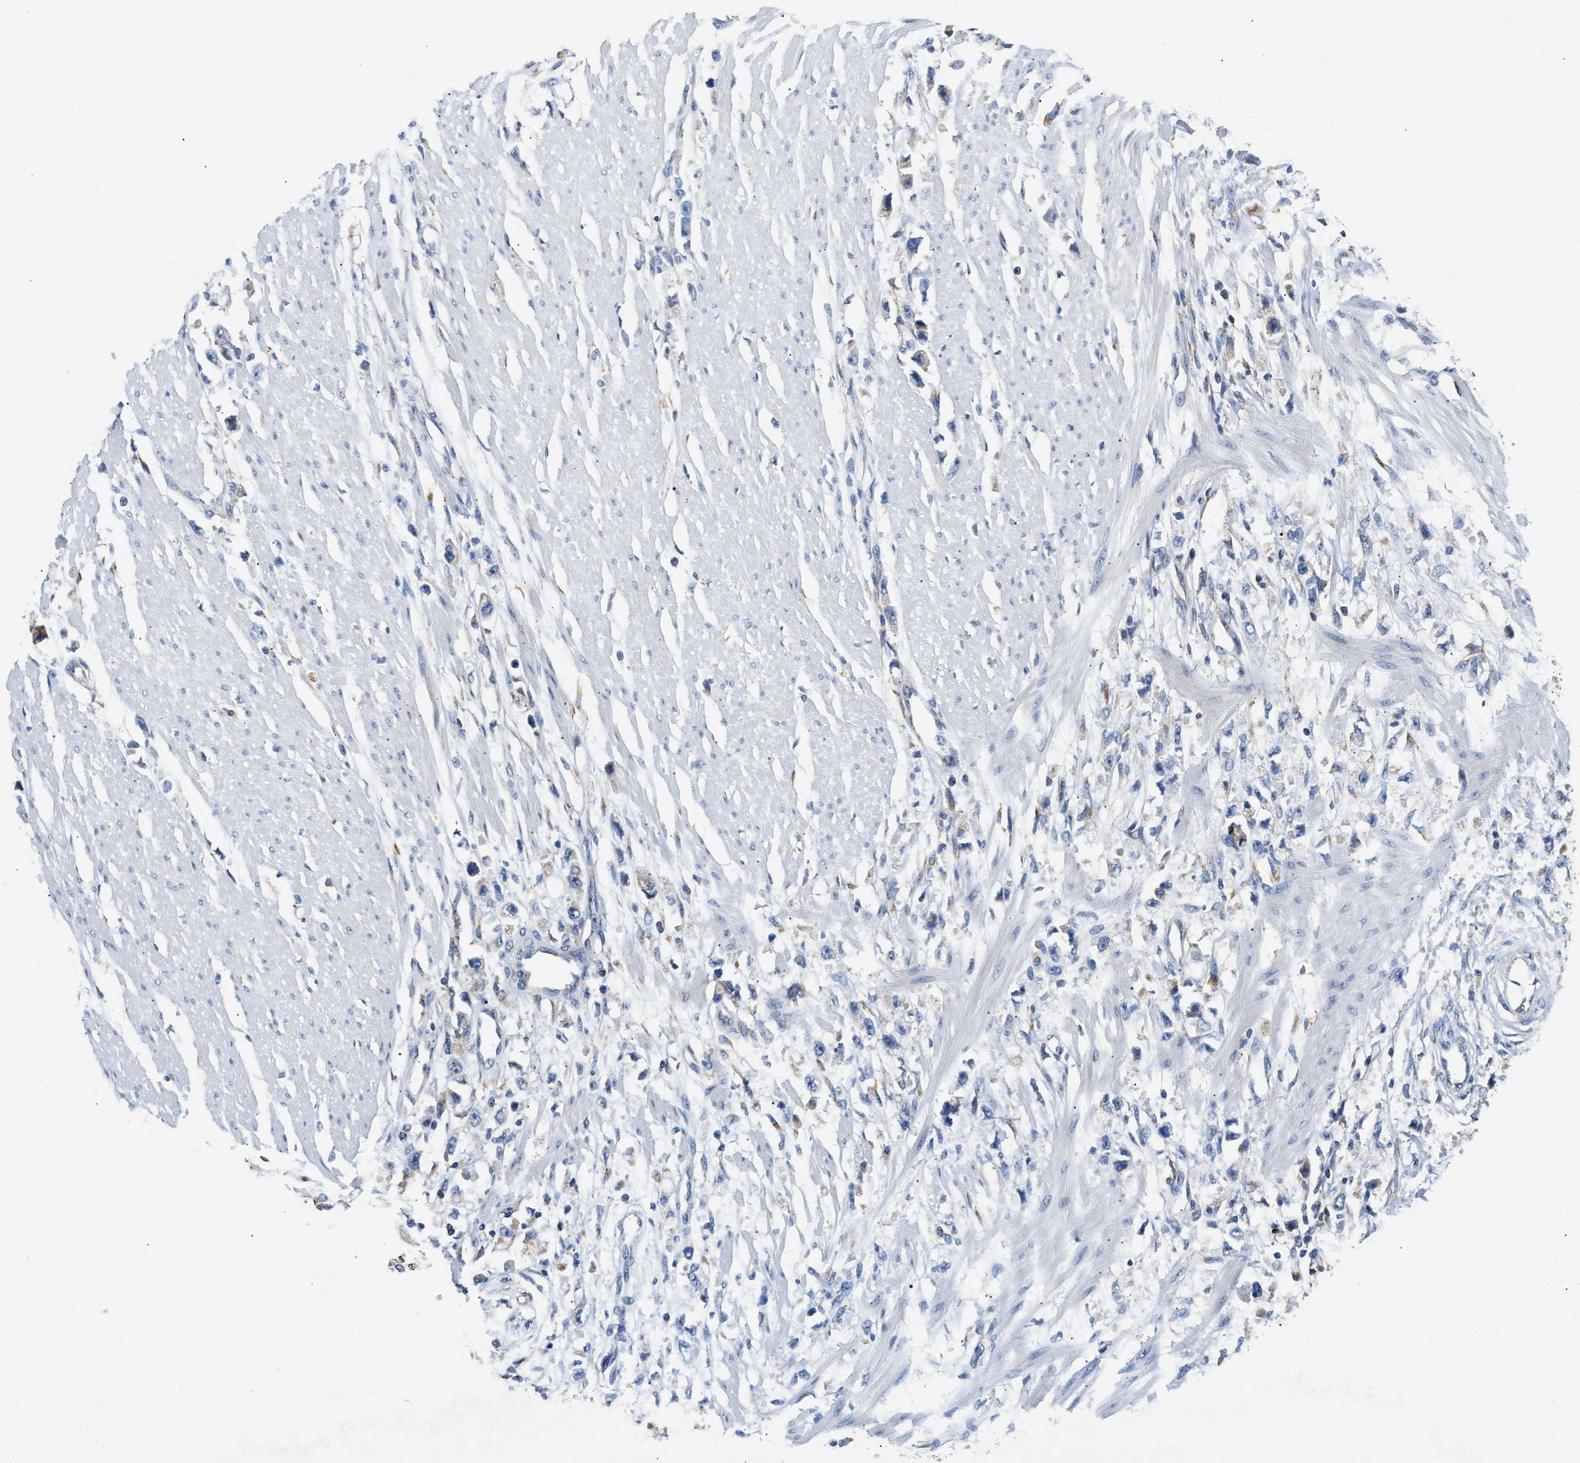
{"staining": {"intensity": "weak", "quantity": "<25%", "location": "cytoplasmic/membranous"}, "tissue": "stomach cancer", "cell_type": "Tumor cells", "image_type": "cancer", "snomed": [{"axis": "morphology", "description": "Adenocarcinoma, NOS"}, {"axis": "topography", "description": "Stomach"}], "caption": "Micrograph shows no protein expression in tumor cells of stomach cancer (adenocarcinoma) tissue.", "gene": "HDHD3", "patient": {"sex": "female", "age": 59}}